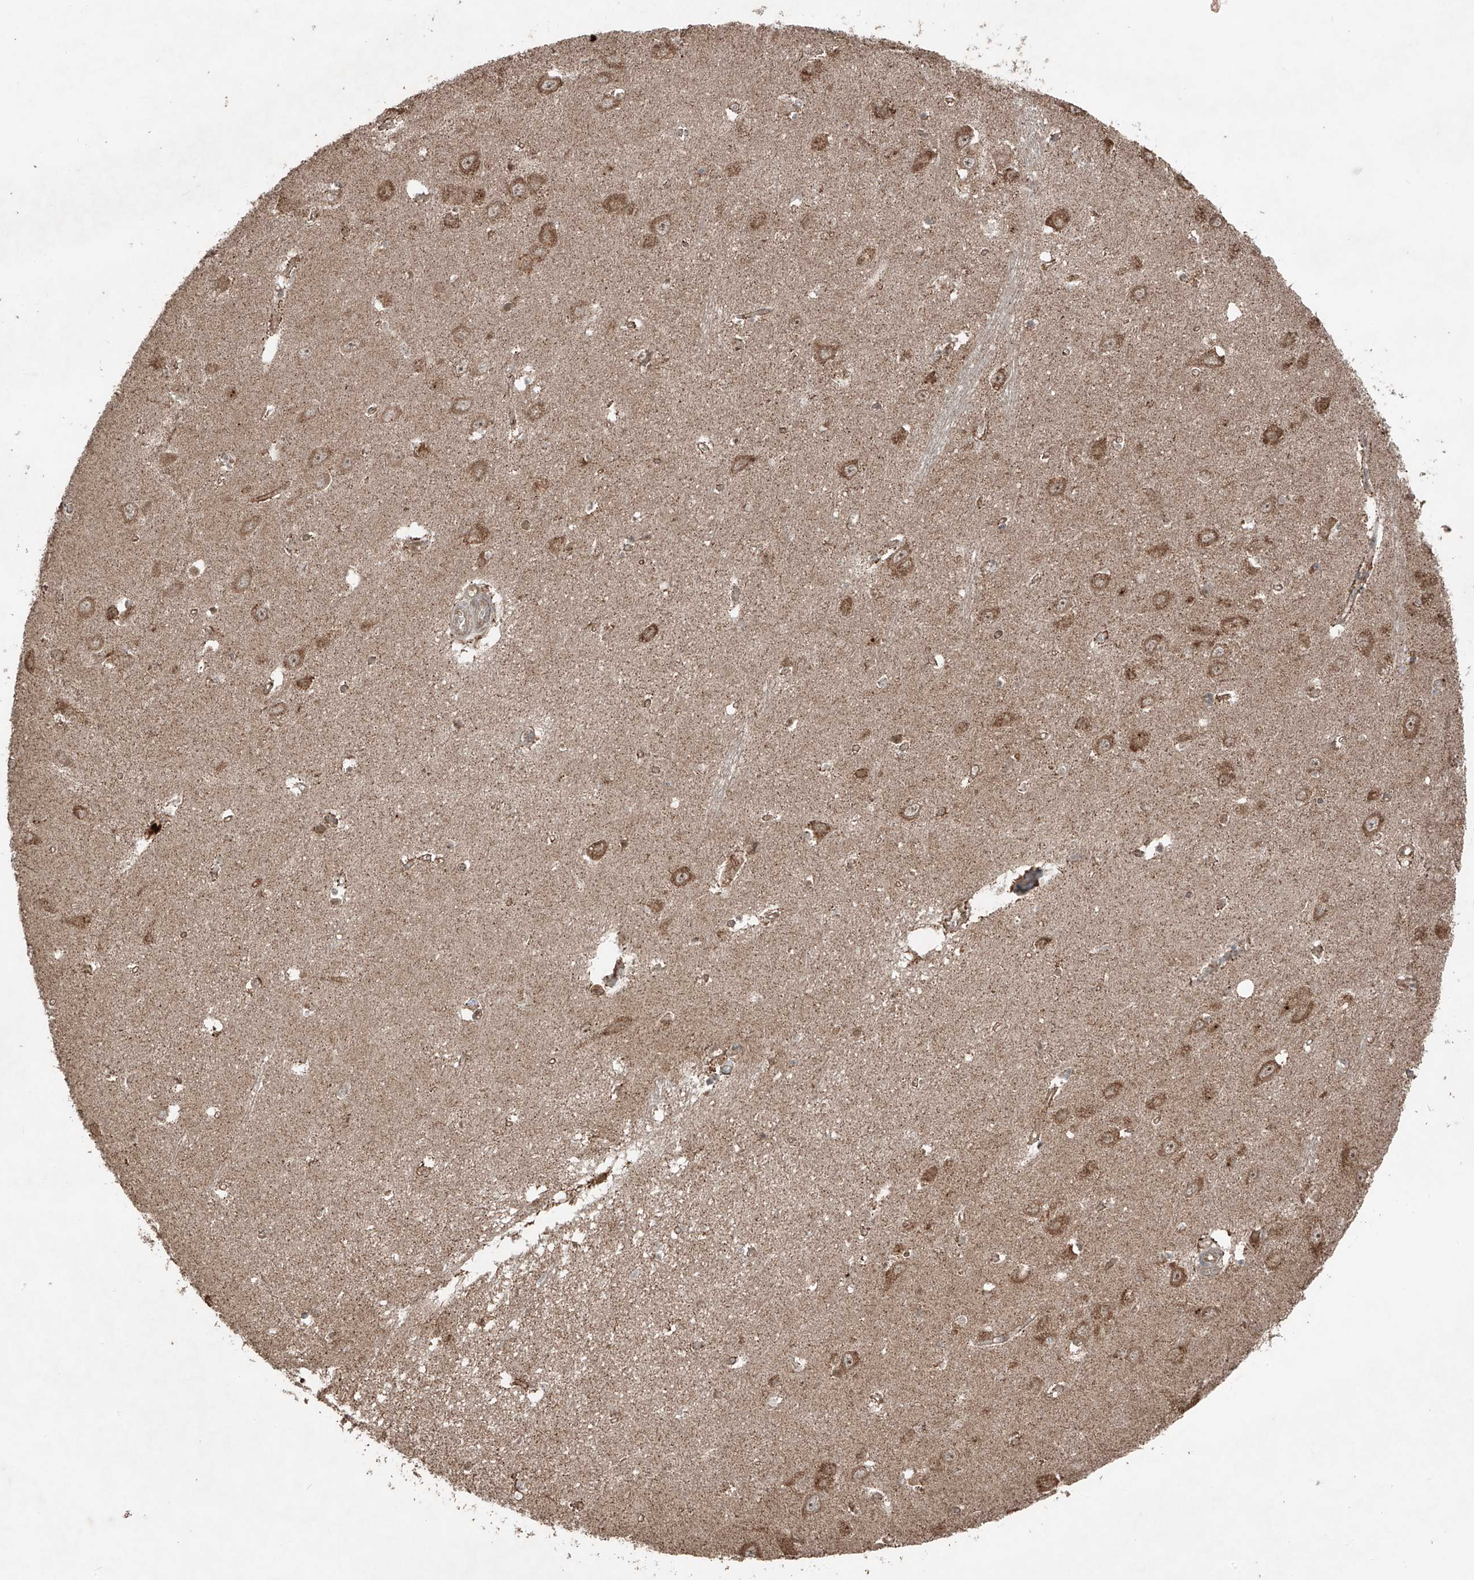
{"staining": {"intensity": "weak", "quantity": "<25%", "location": "cytoplasmic/membranous"}, "tissue": "hippocampus", "cell_type": "Glial cells", "image_type": "normal", "snomed": [{"axis": "morphology", "description": "Normal tissue, NOS"}, {"axis": "topography", "description": "Hippocampus"}], "caption": "The image shows no staining of glial cells in normal hippocampus.", "gene": "ZNF620", "patient": {"sex": "female", "age": 64}}